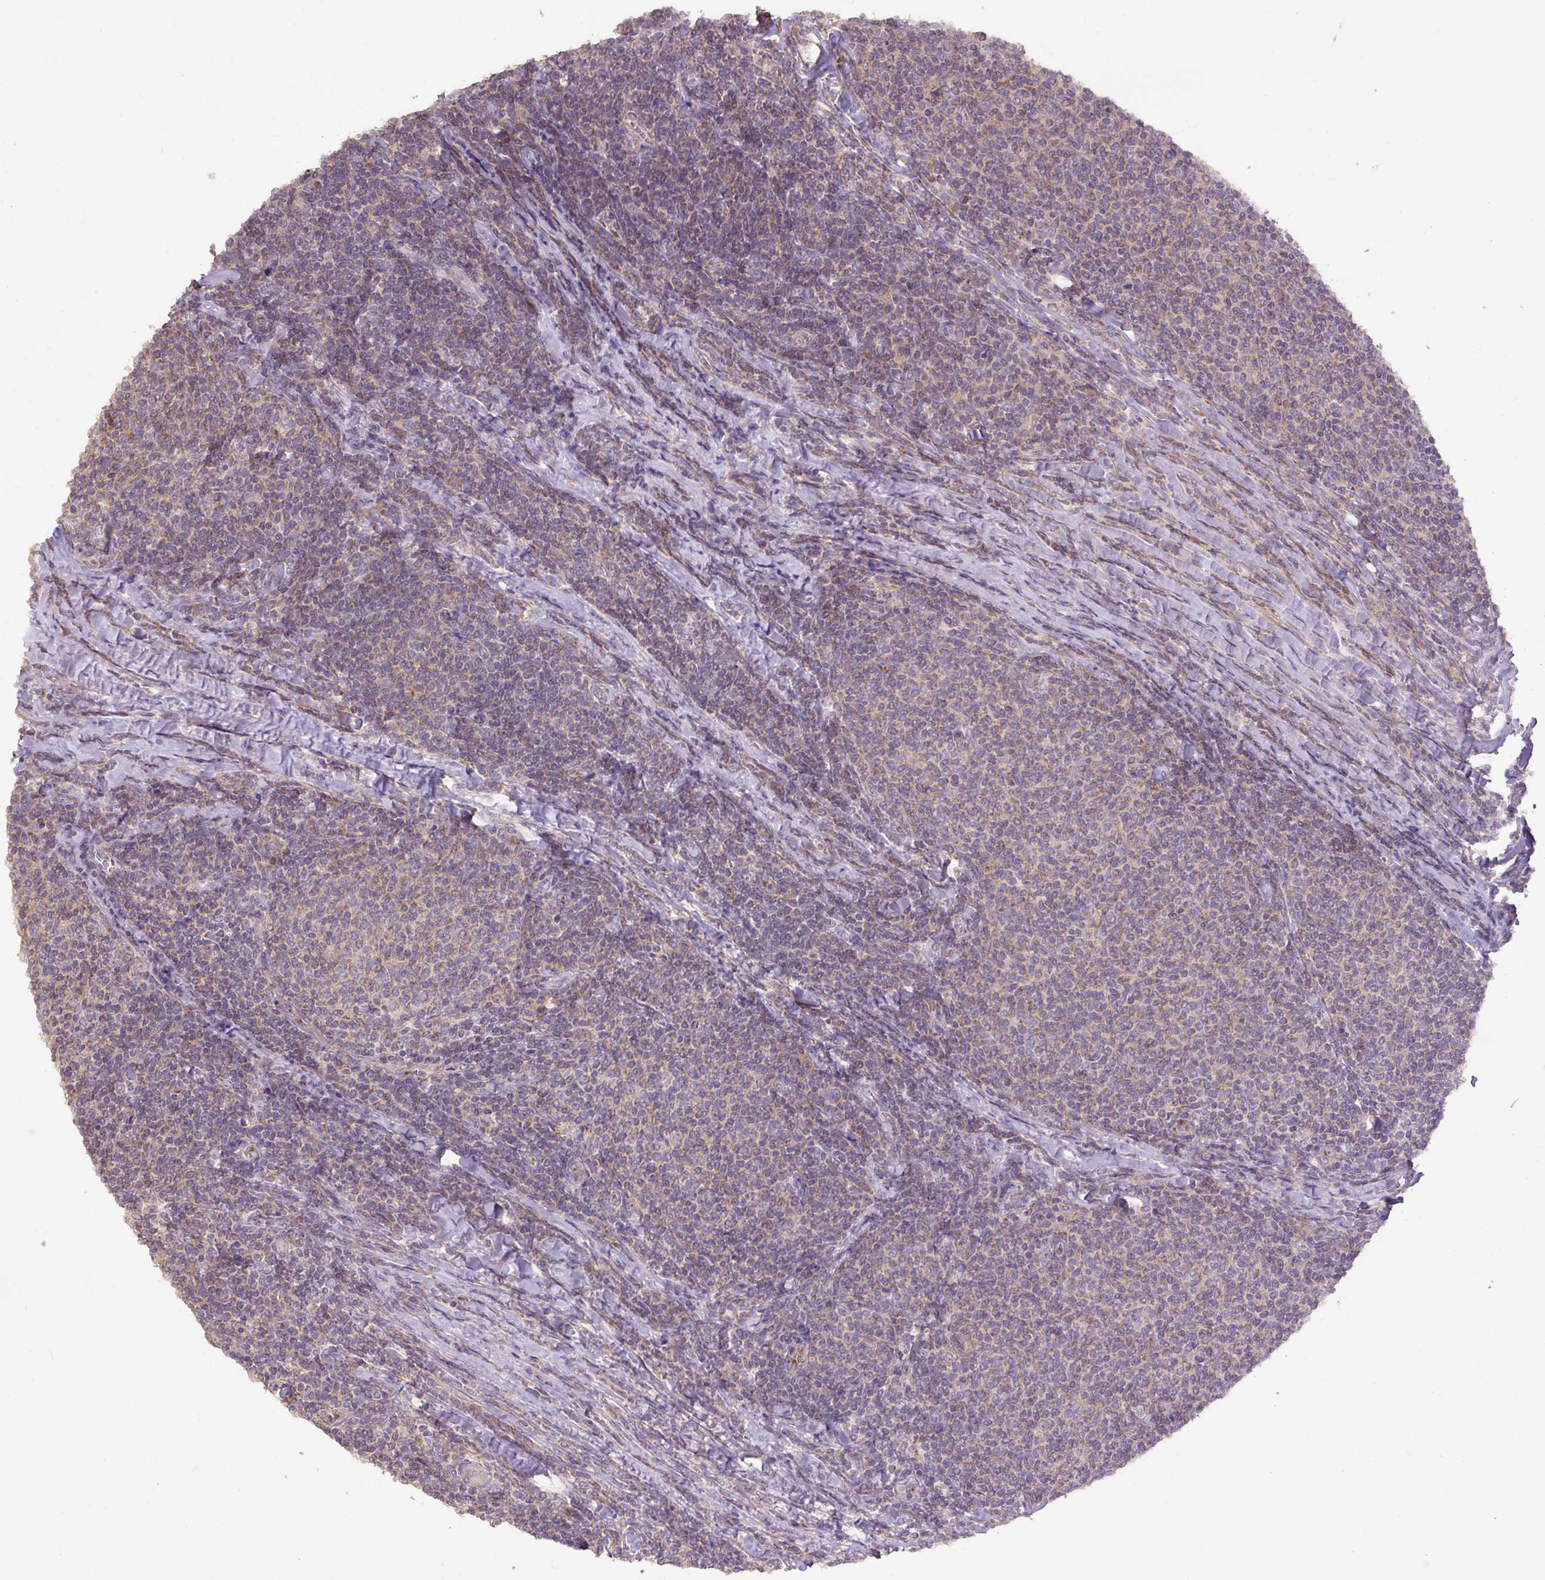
{"staining": {"intensity": "weak", "quantity": ">75%", "location": "cytoplasmic/membranous"}, "tissue": "lymphoma", "cell_type": "Tumor cells", "image_type": "cancer", "snomed": [{"axis": "morphology", "description": "Malignant lymphoma, non-Hodgkin's type, Low grade"}, {"axis": "topography", "description": "Lymph node"}], "caption": "A histopathology image of human malignant lymphoma, non-Hodgkin's type (low-grade) stained for a protein demonstrates weak cytoplasmic/membranous brown staining in tumor cells.", "gene": "ABR", "patient": {"sex": "male", "age": 52}}